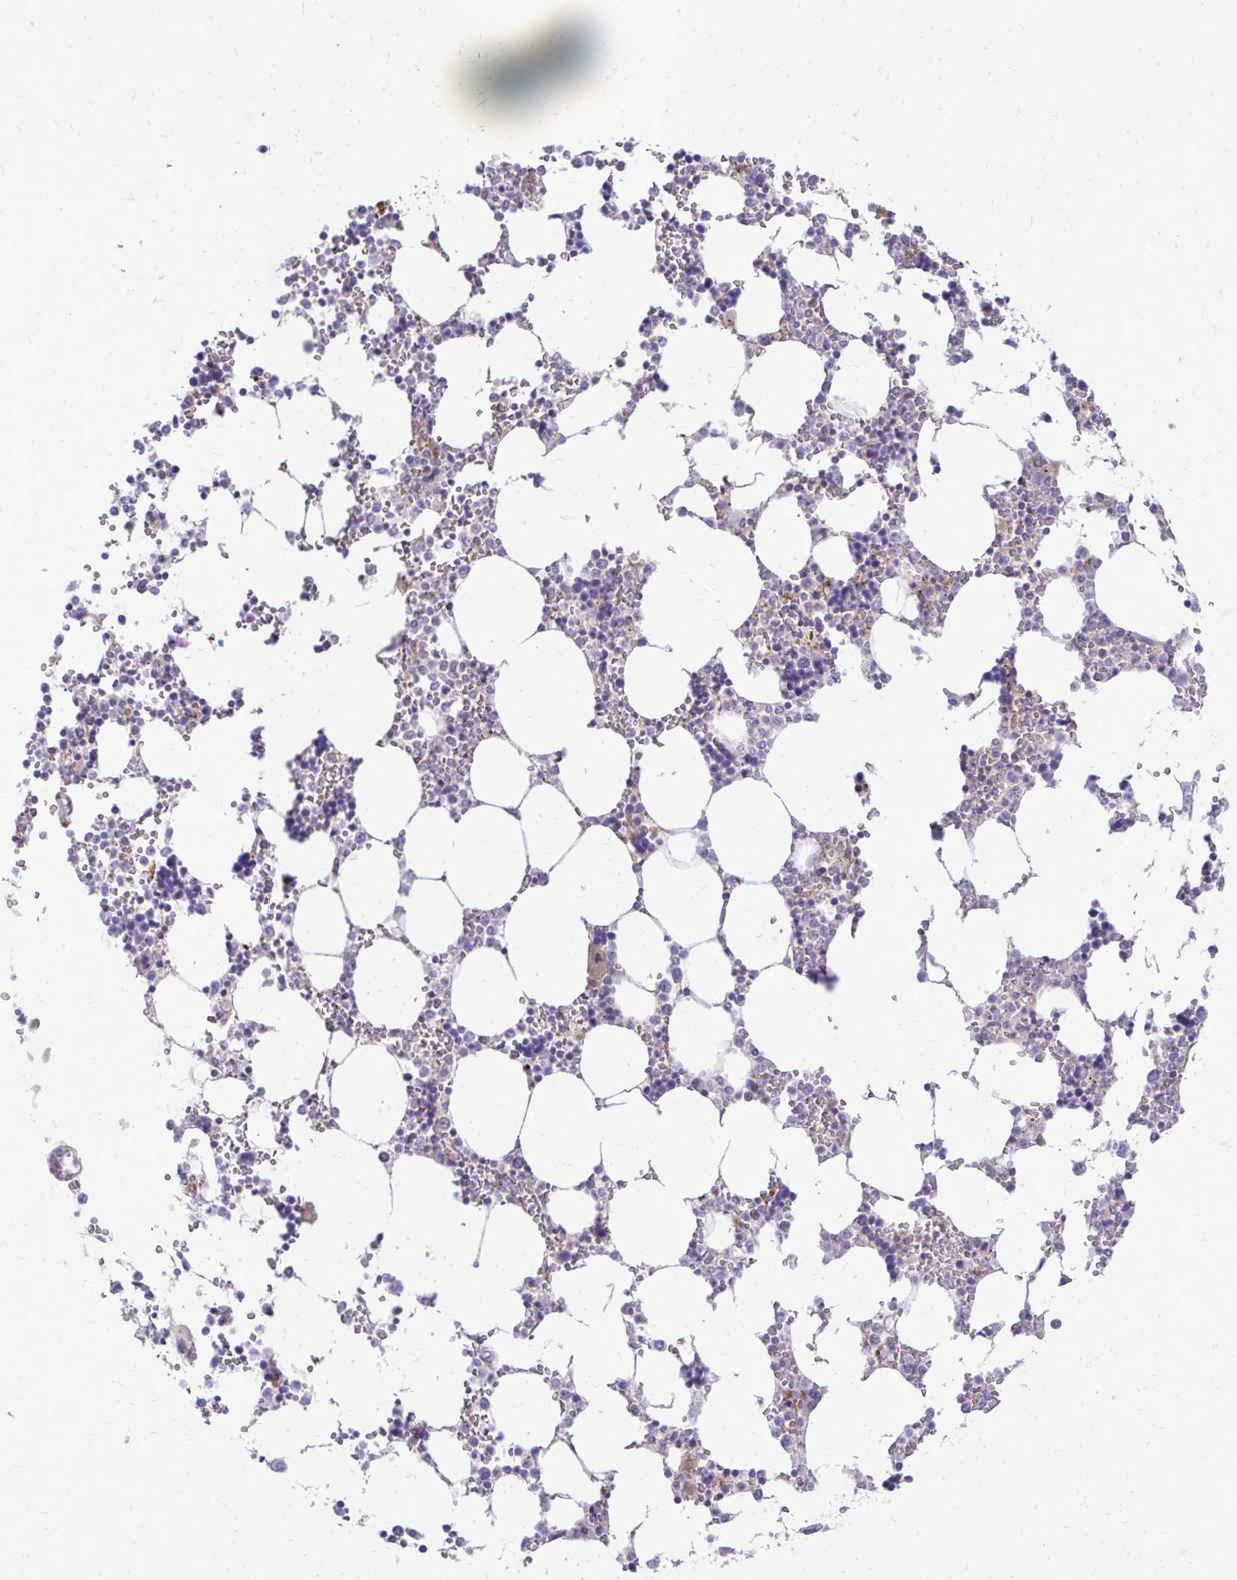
{"staining": {"intensity": "weak", "quantity": "<25%", "location": "cytoplasmic/membranous"}, "tissue": "bone marrow", "cell_type": "Hematopoietic cells", "image_type": "normal", "snomed": [{"axis": "morphology", "description": "Normal tissue, NOS"}, {"axis": "topography", "description": "Bone marrow"}], "caption": "The immunohistochemistry histopathology image has no significant positivity in hematopoietic cells of bone marrow.", "gene": "TP53I11", "patient": {"sex": "male", "age": 64}}